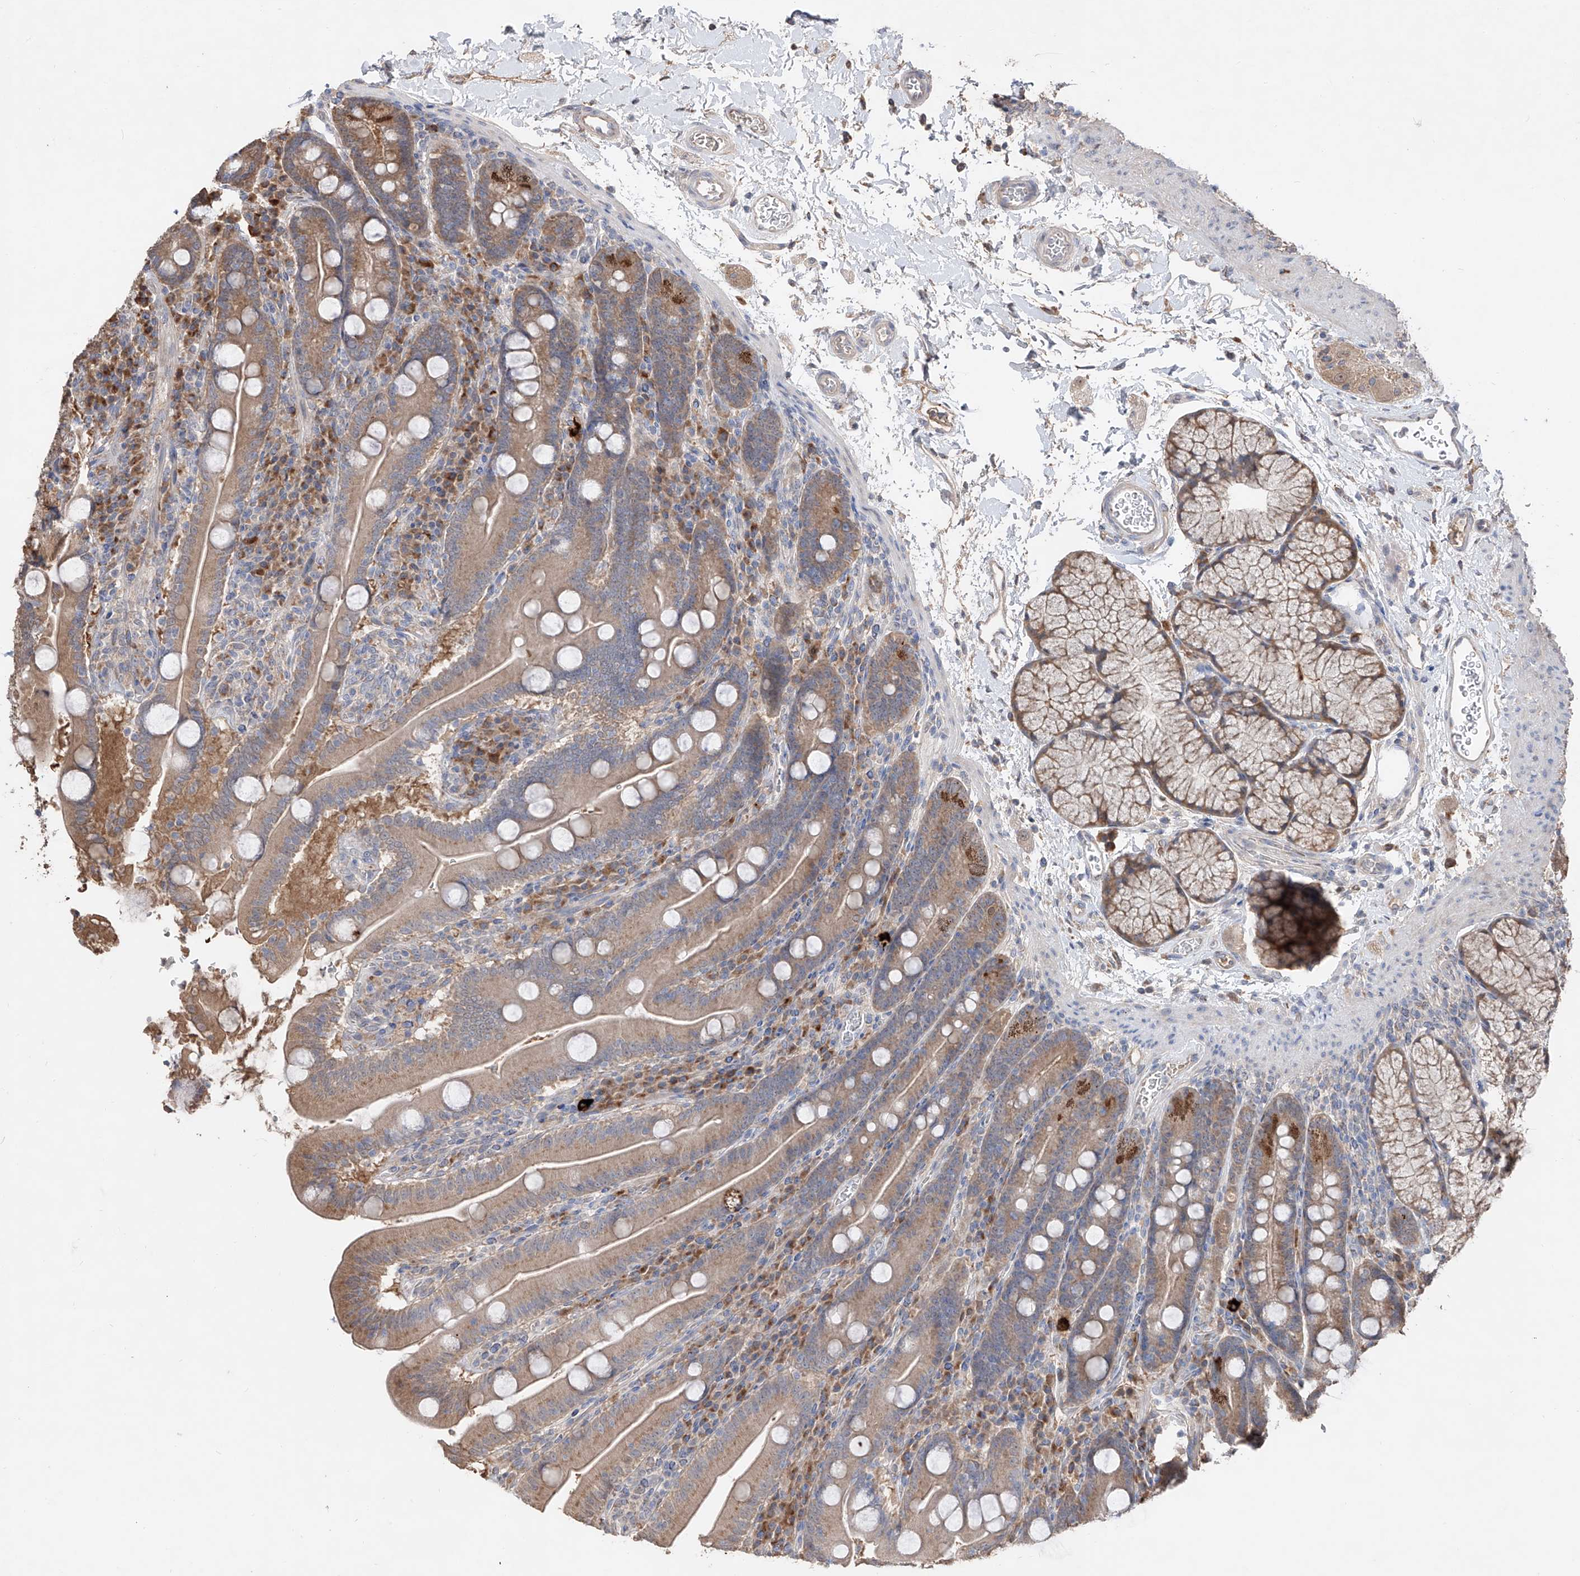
{"staining": {"intensity": "moderate", "quantity": ">75%", "location": "cytoplasmic/membranous"}, "tissue": "duodenum", "cell_type": "Glandular cells", "image_type": "normal", "snomed": [{"axis": "morphology", "description": "Normal tissue, NOS"}, {"axis": "topography", "description": "Duodenum"}], "caption": "Moderate cytoplasmic/membranous staining for a protein is seen in approximately >75% of glandular cells of unremarkable duodenum using immunohistochemistry (IHC).", "gene": "EDN1", "patient": {"sex": "male", "age": 35}}